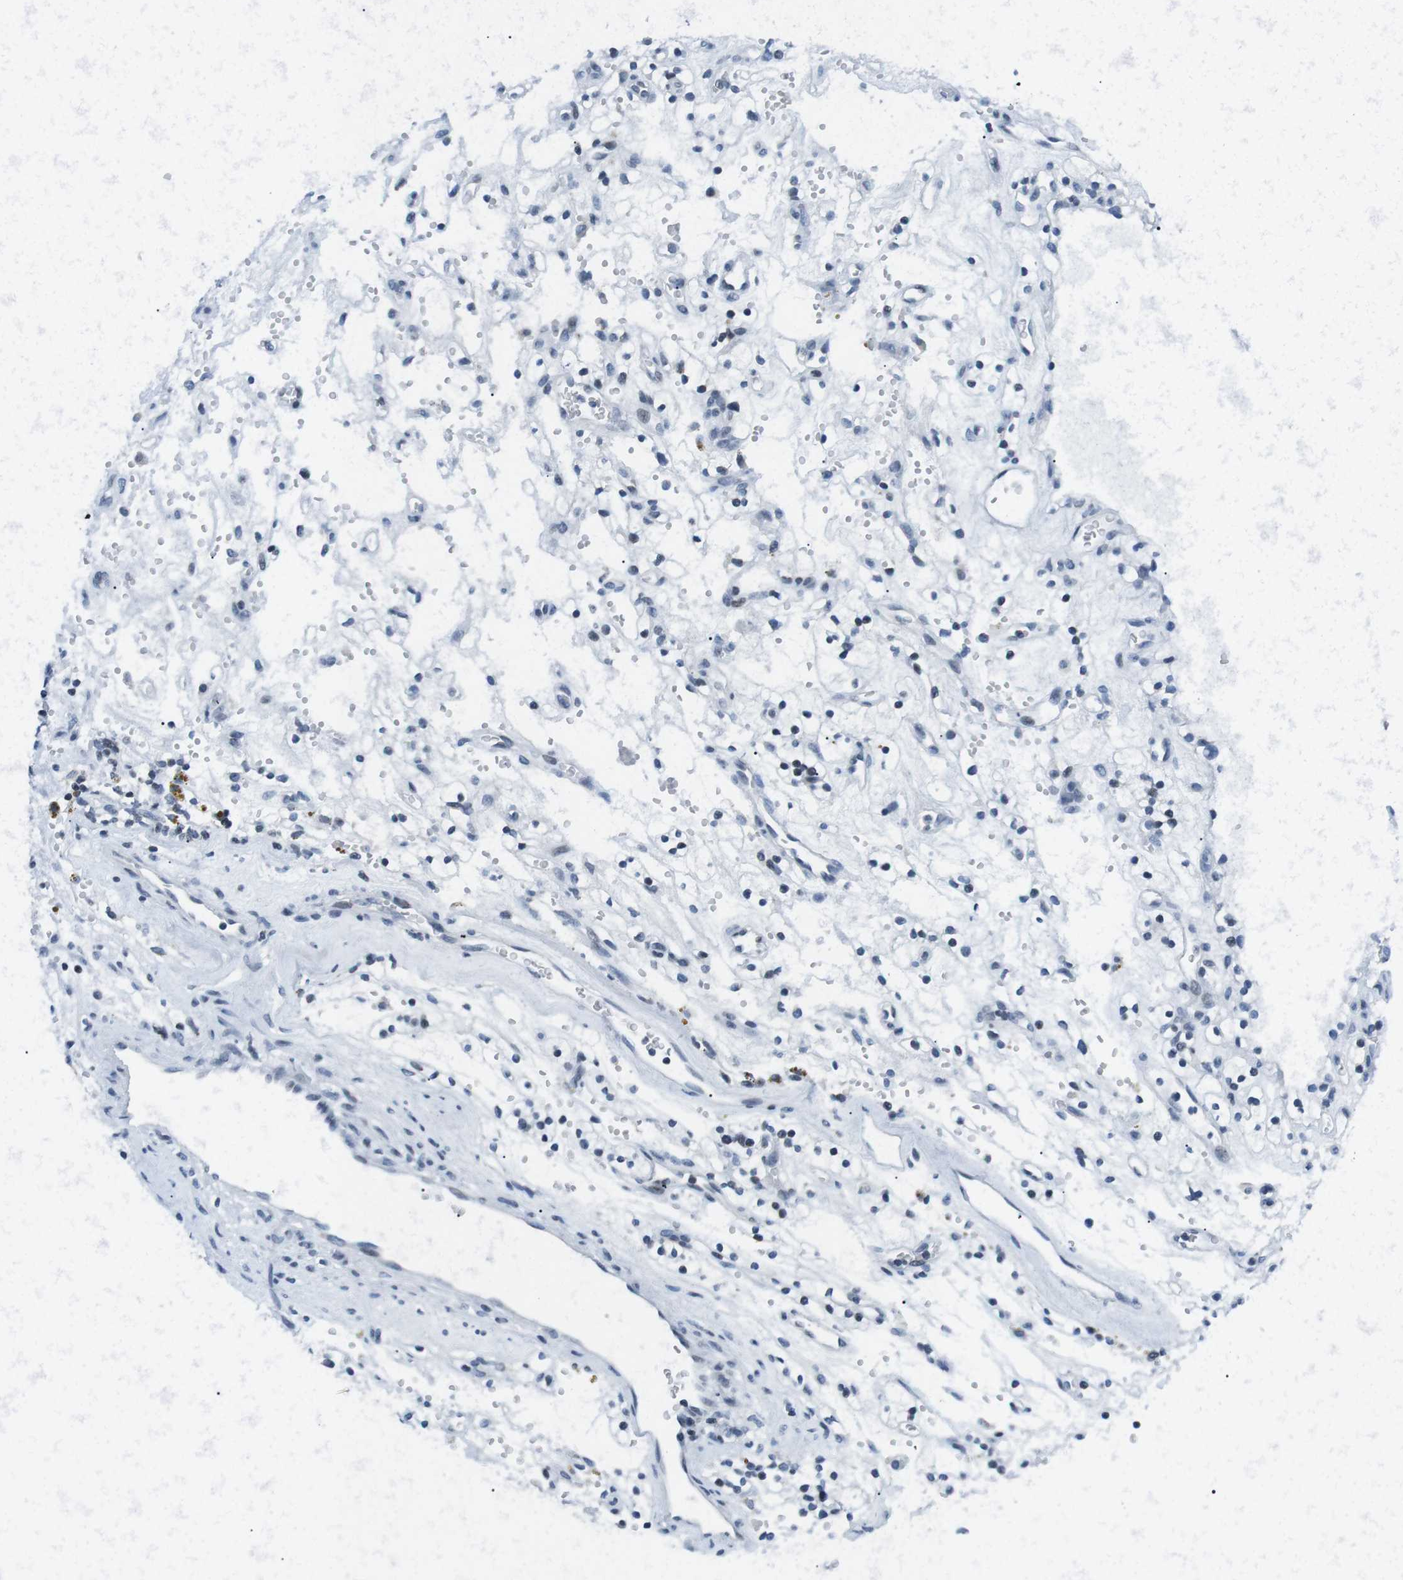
{"staining": {"intensity": "negative", "quantity": "none", "location": "none"}, "tissue": "renal cancer", "cell_type": "Tumor cells", "image_type": "cancer", "snomed": [{"axis": "morphology", "description": "Adenocarcinoma, NOS"}, {"axis": "topography", "description": "Kidney"}], "caption": "DAB immunohistochemical staining of renal cancer displays no significant staining in tumor cells.", "gene": "E2F2", "patient": {"sex": "female", "age": 57}}